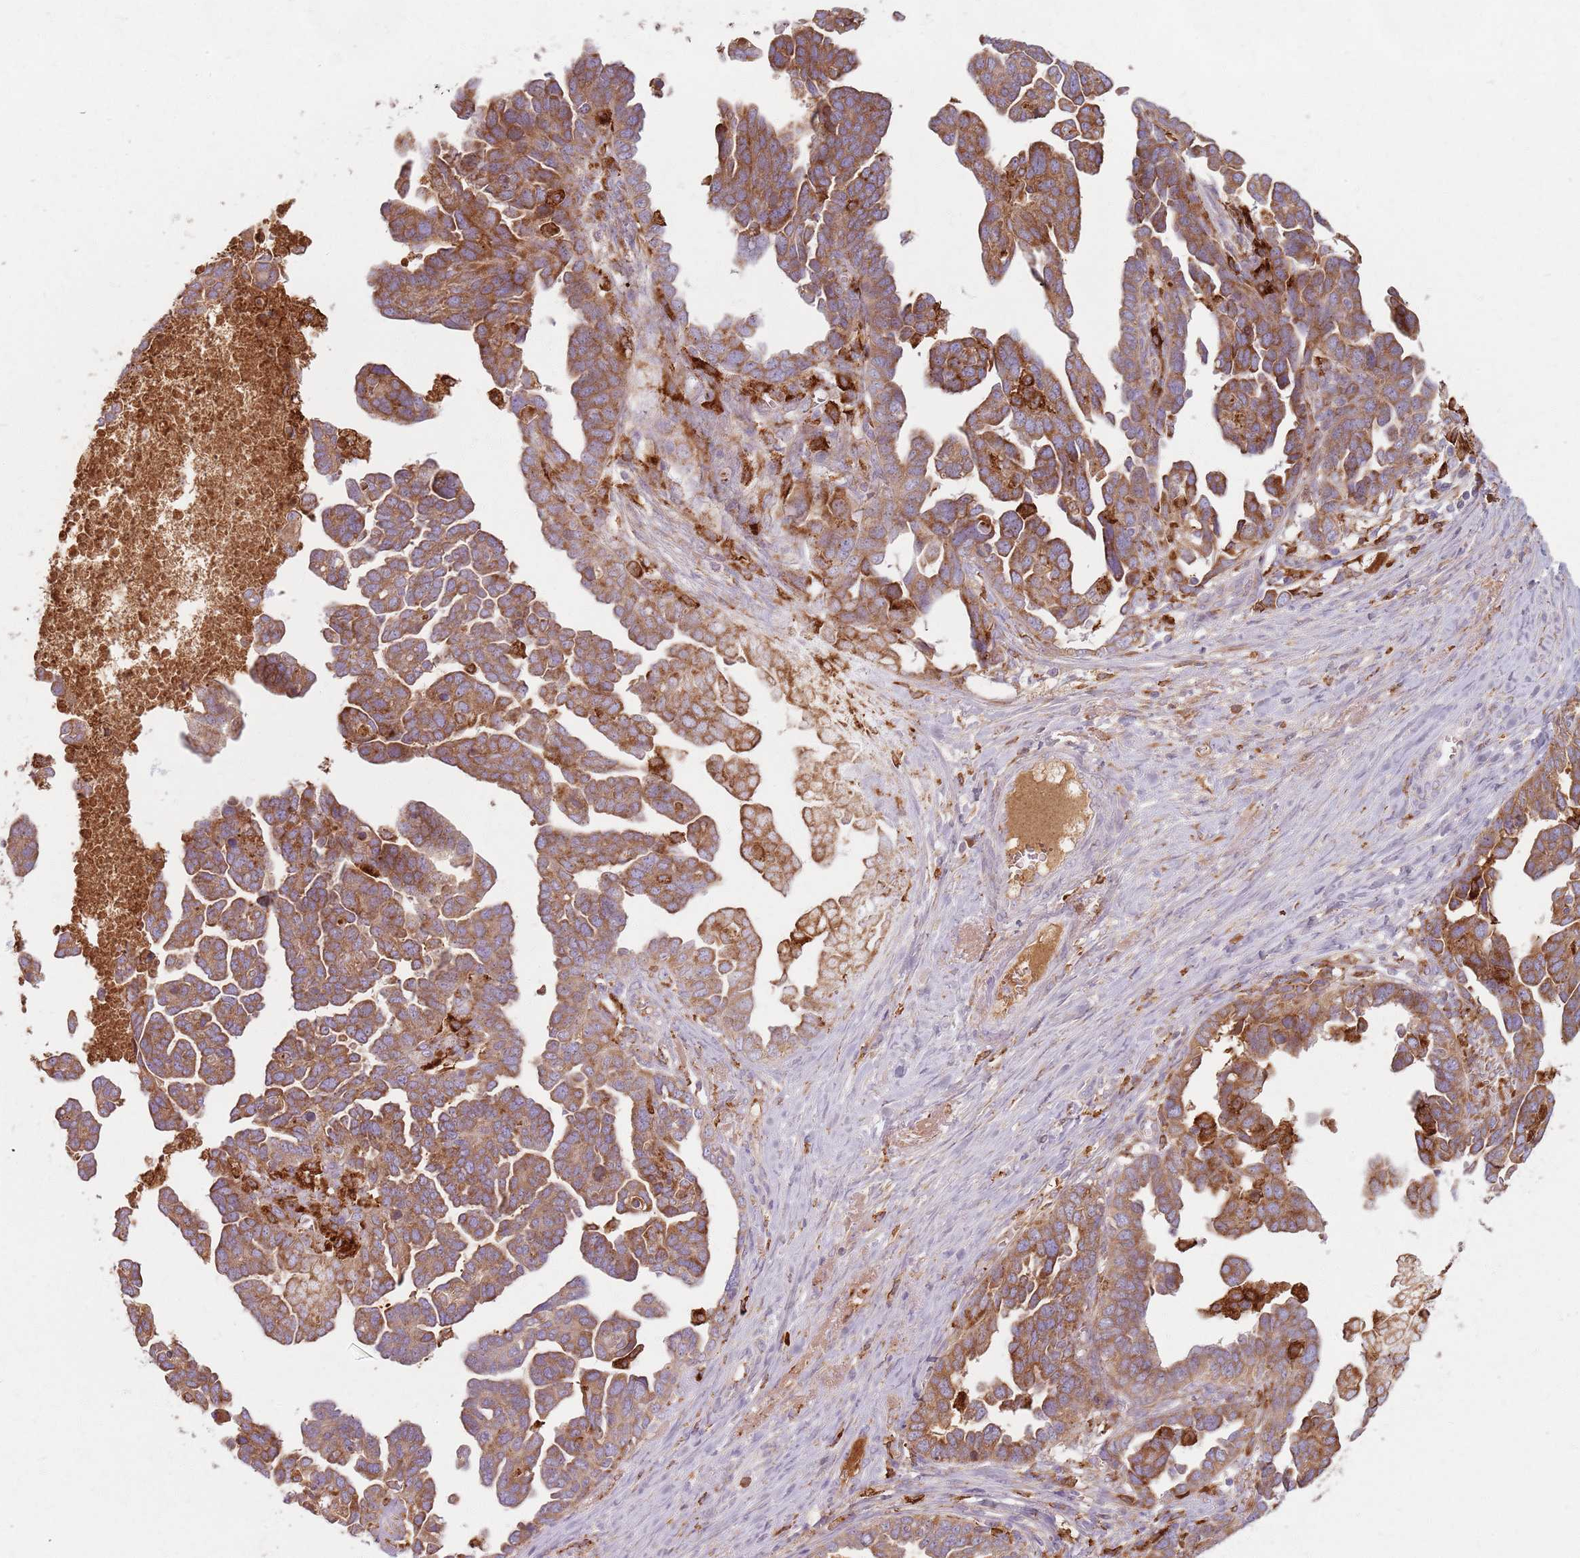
{"staining": {"intensity": "moderate", "quantity": ">75%", "location": "cytoplasmic/membranous"}, "tissue": "ovarian cancer", "cell_type": "Tumor cells", "image_type": "cancer", "snomed": [{"axis": "morphology", "description": "Cystadenocarcinoma, serous, NOS"}, {"axis": "topography", "description": "Ovary"}], "caption": "A photomicrograph of human ovarian cancer (serous cystadenocarcinoma) stained for a protein reveals moderate cytoplasmic/membranous brown staining in tumor cells. (IHC, brightfield microscopy, high magnification).", "gene": "COLGALT1", "patient": {"sex": "female", "age": 54}}